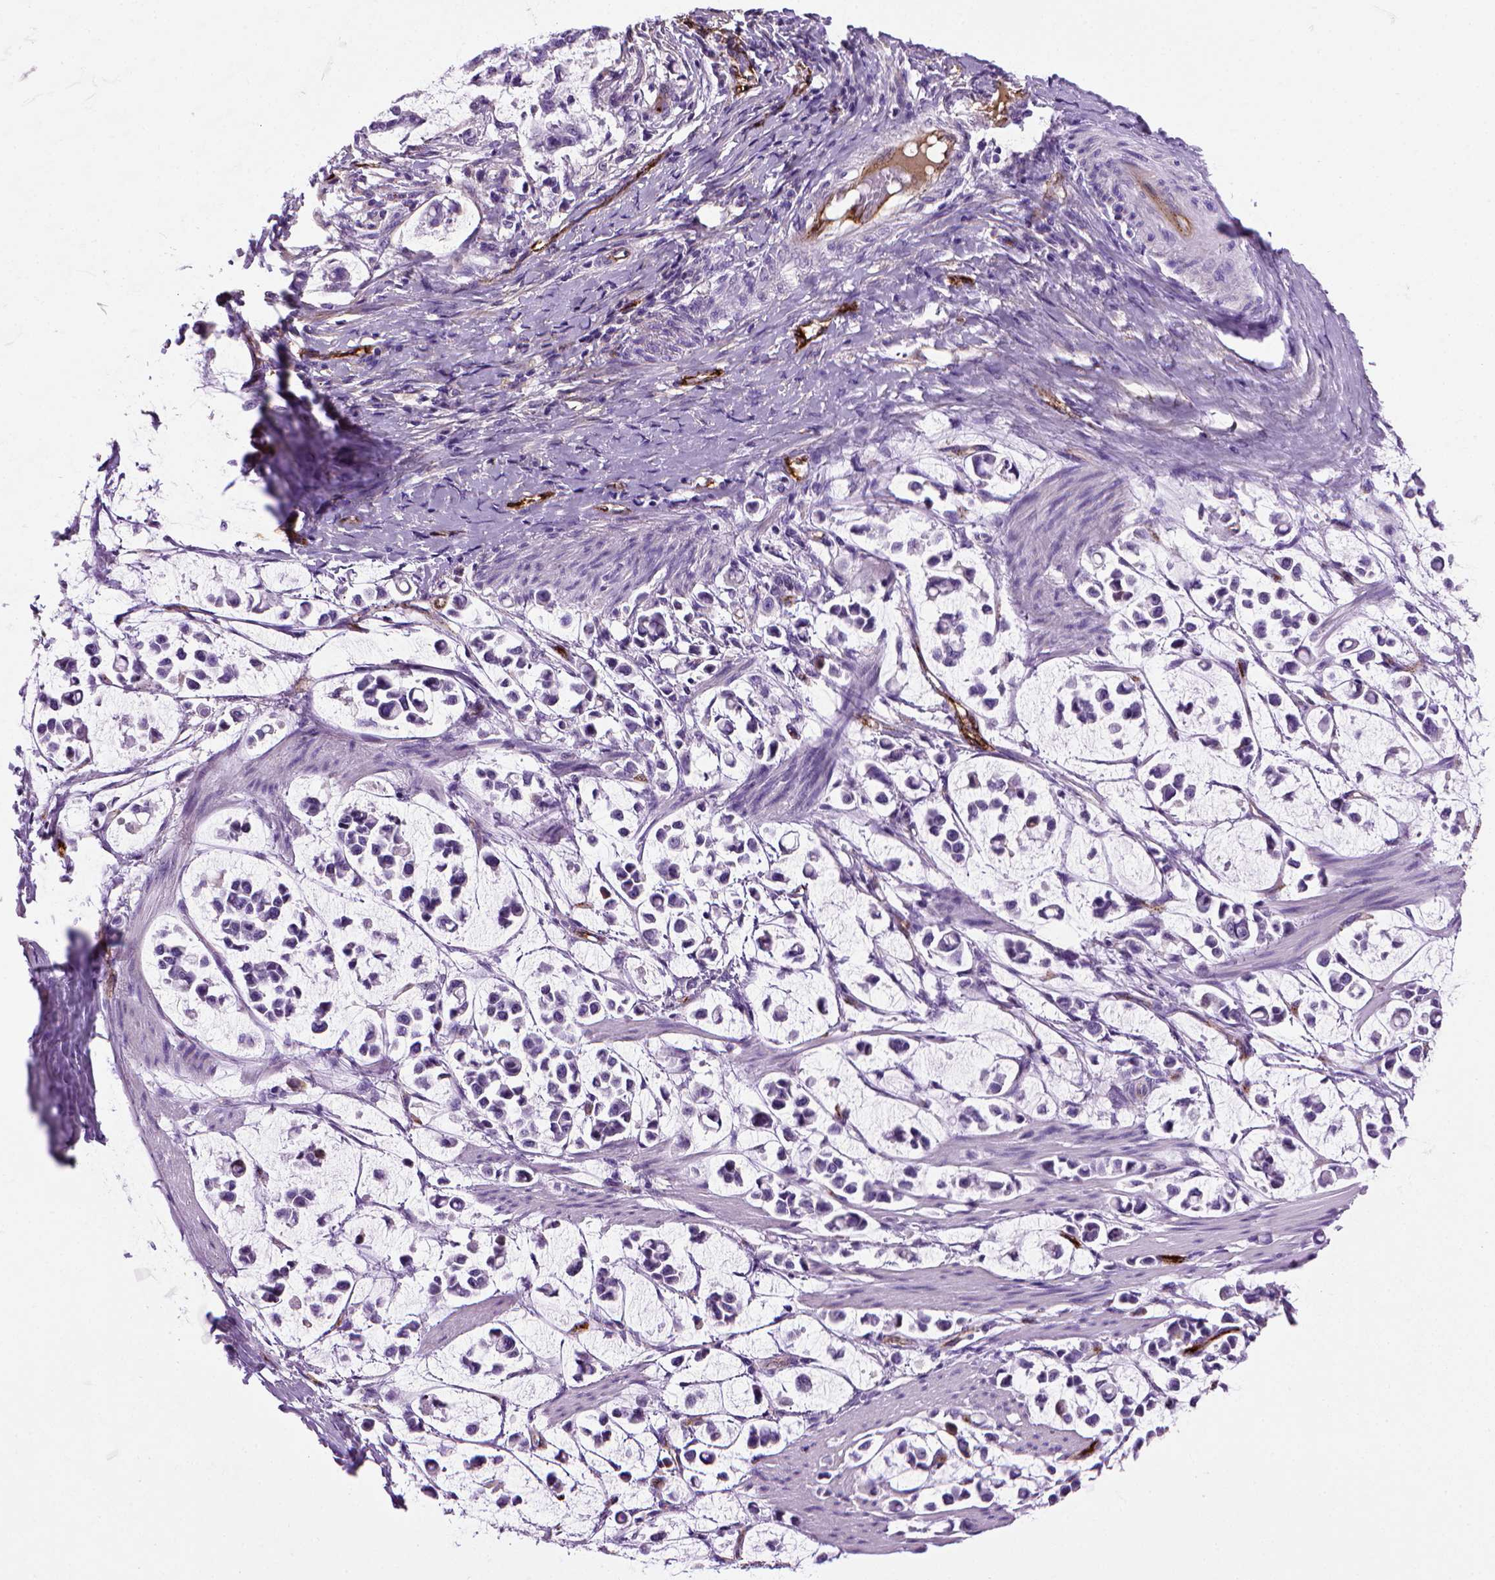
{"staining": {"intensity": "negative", "quantity": "none", "location": "none"}, "tissue": "stomach cancer", "cell_type": "Tumor cells", "image_type": "cancer", "snomed": [{"axis": "morphology", "description": "Adenocarcinoma, NOS"}, {"axis": "topography", "description": "Stomach"}], "caption": "Immunohistochemistry (IHC) micrograph of human adenocarcinoma (stomach) stained for a protein (brown), which shows no staining in tumor cells.", "gene": "VWF", "patient": {"sex": "male", "age": 82}}